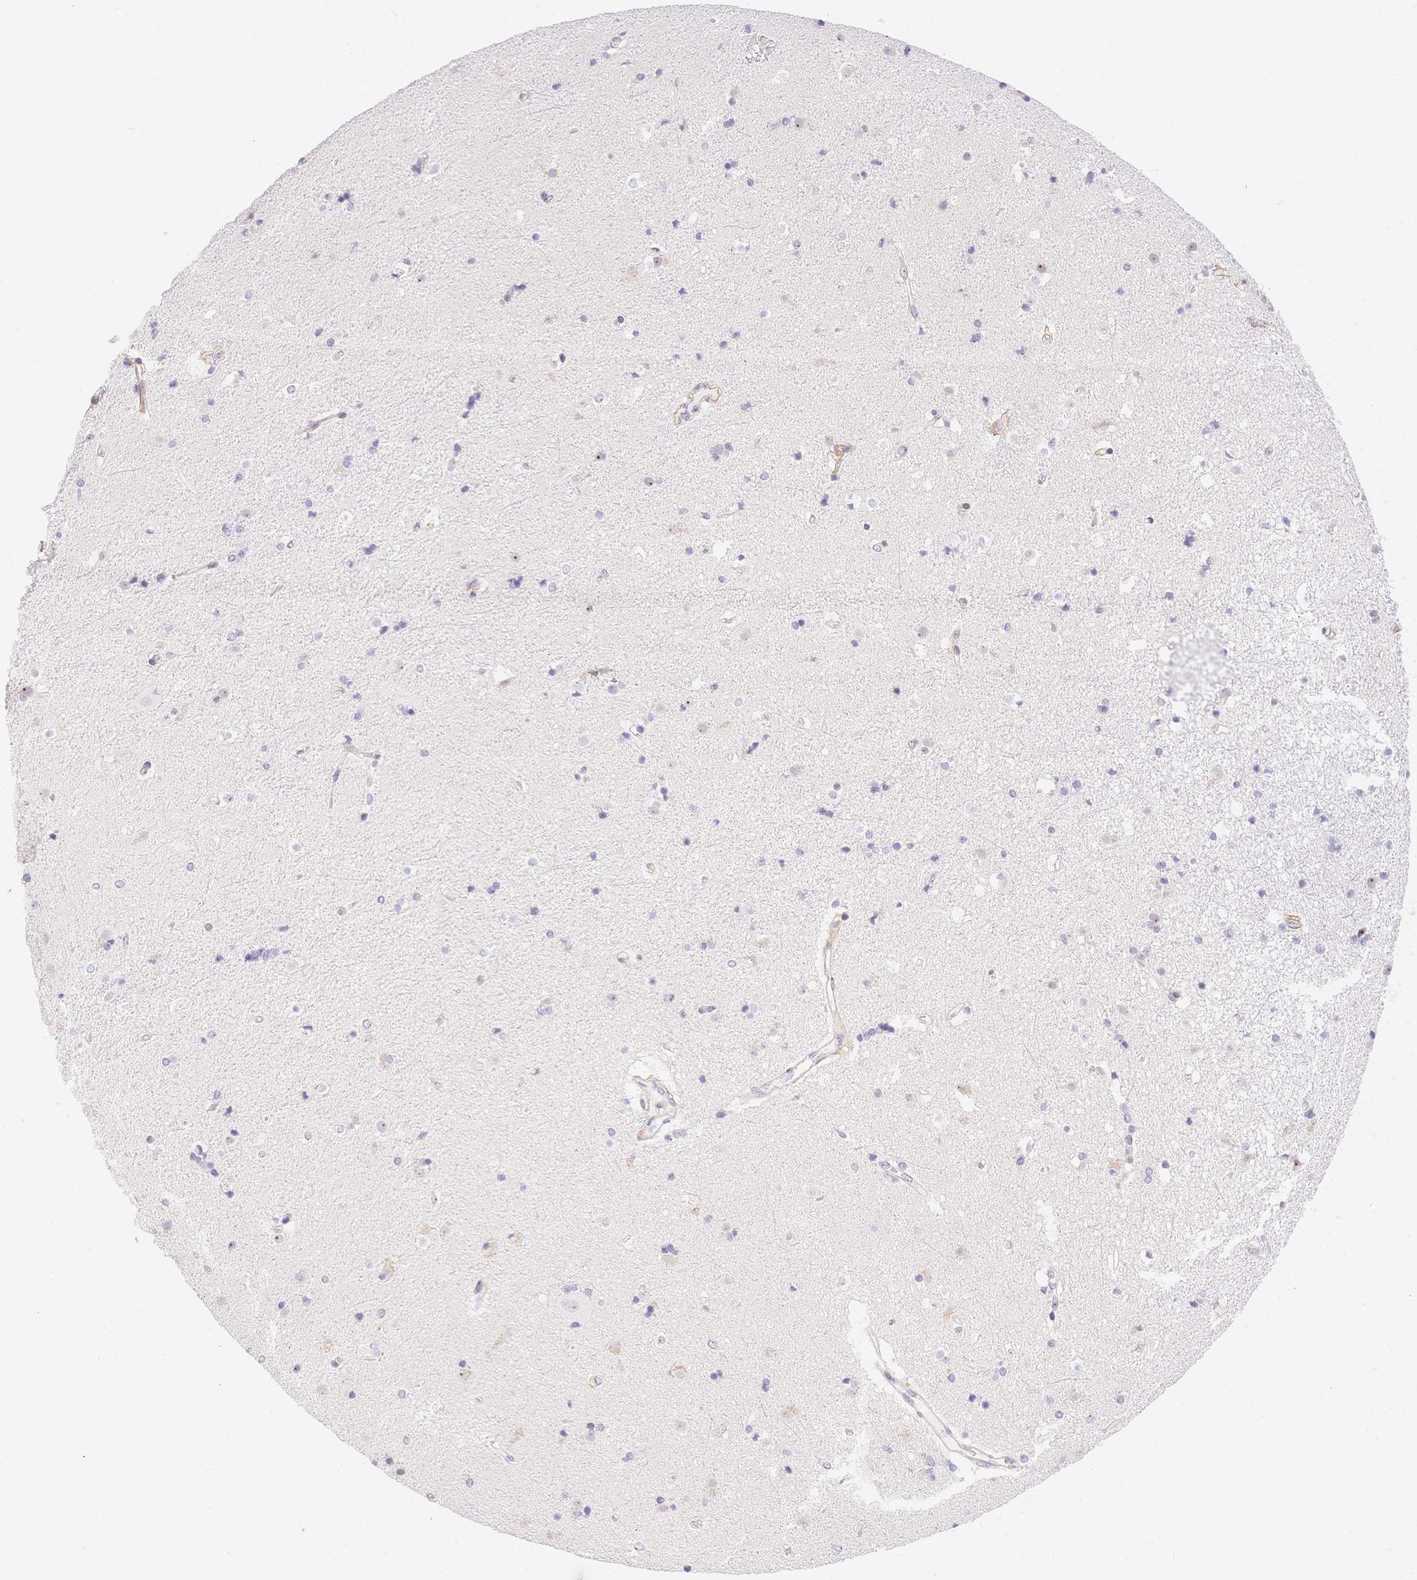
{"staining": {"intensity": "negative", "quantity": "none", "location": "none"}, "tissue": "caudate", "cell_type": "Glial cells", "image_type": "normal", "snomed": [{"axis": "morphology", "description": "Normal tissue, NOS"}, {"axis": "topography", "description": "Lateral ventricle wall"}], "caption": "This is an immunohistochemistry (IHC) histopathology image of unremarkable human caudate. There is no expression in glial cells.", "gene": "PDZD2", "patient": {"sex": "female", "age": 71}}